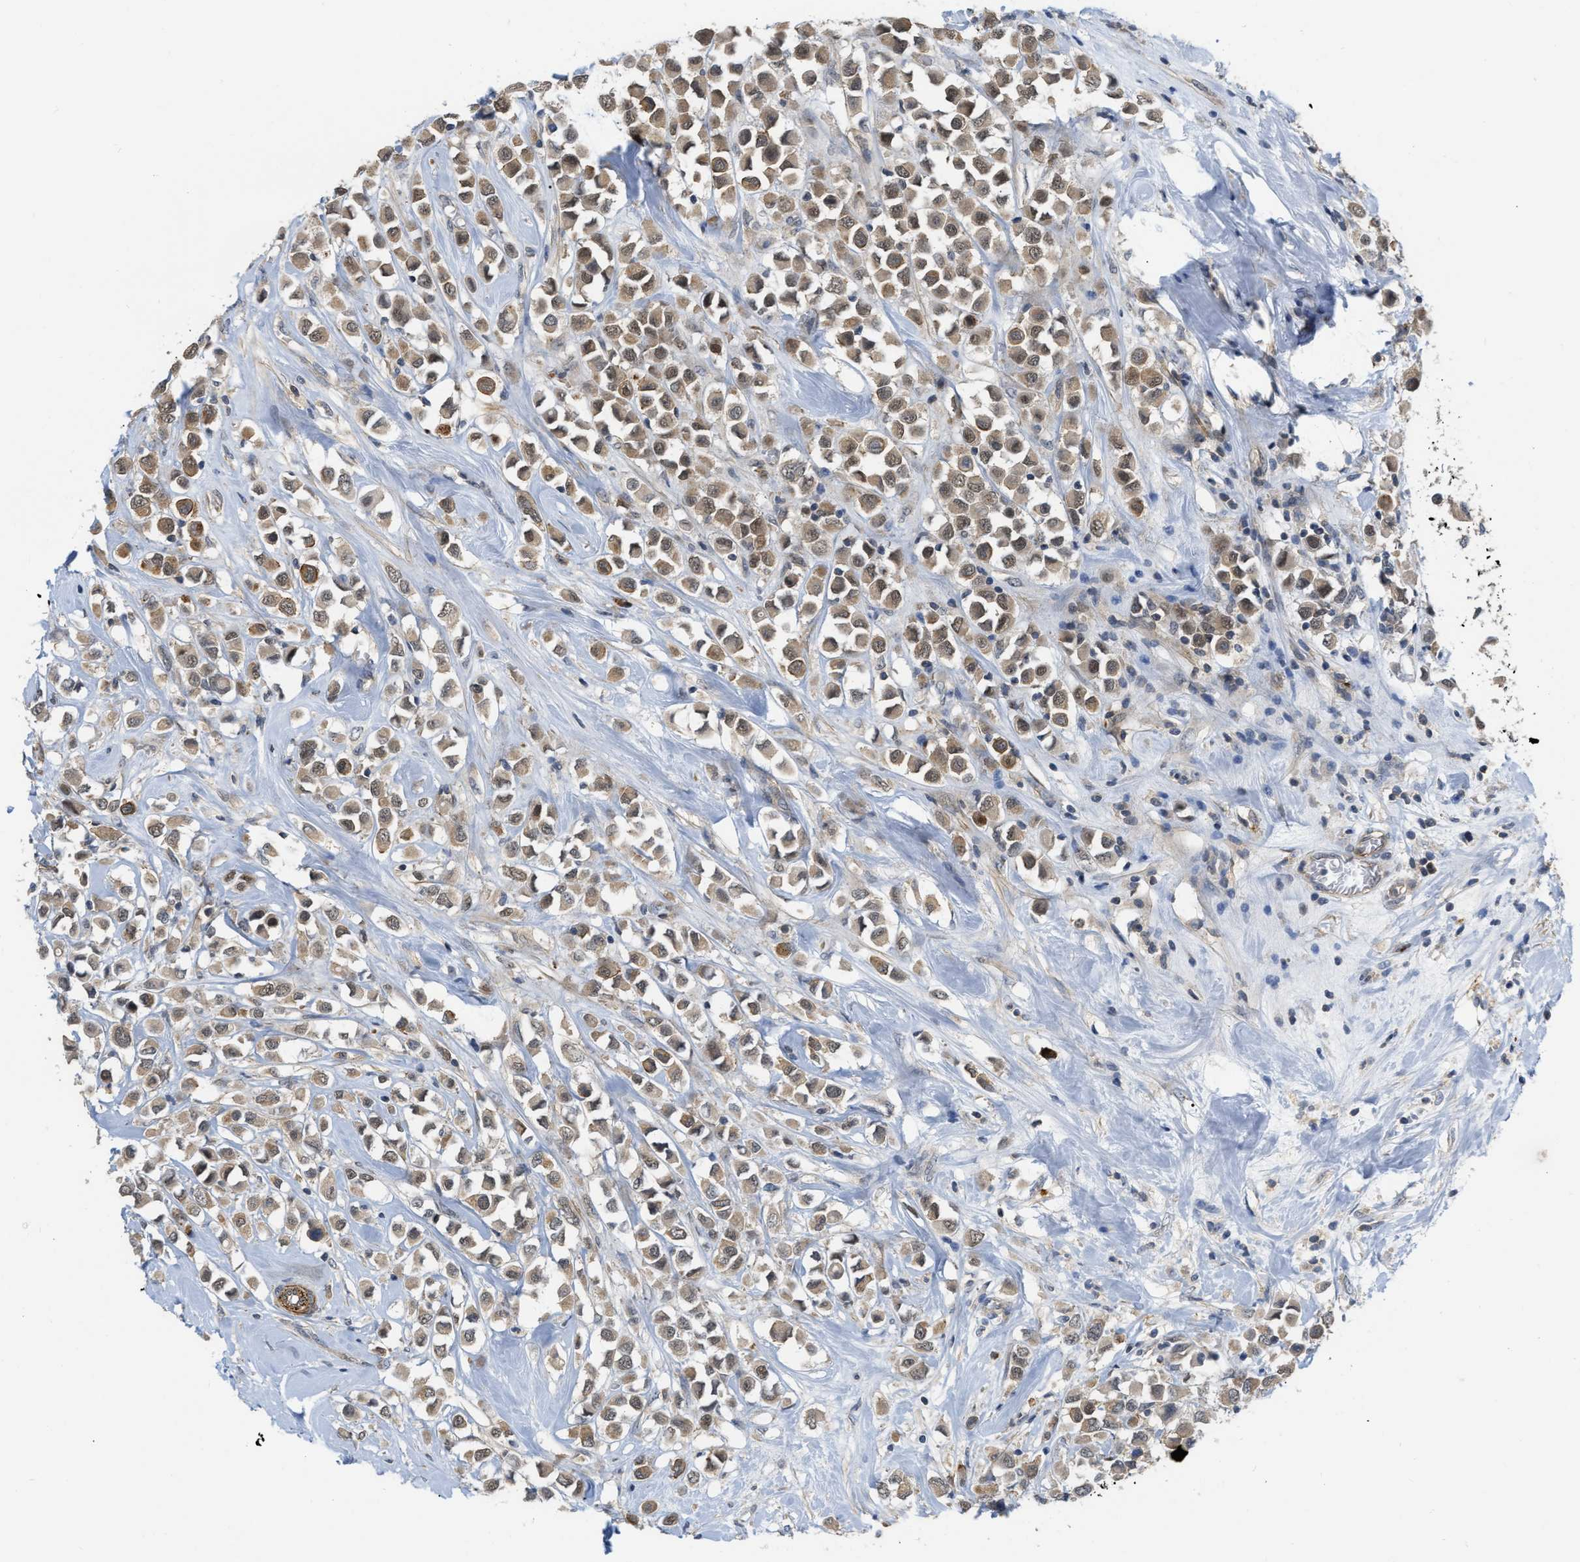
{"staining": {"intensity": "moderate", "quantity": ">75%", "location": "cytoplasmic/membranous"}, "tissue": "breast cancer", "cell_type": "Tumor cells", "image_type": "cancer", "snomed": [{"axis": "morphology", "description": "Duct carcinoma"}, {"axis": "topography", "description": "Breast"}], "caption": "Immunohistochemical staining of human breast cancer (intraductal carcinoma) demonstrates medium levels of moderate cytoplasmic/membranous staining in about >75% of tumor cells.", "gene": "NAPEPLD", "patient": {"sex": "female", "age": 61}}